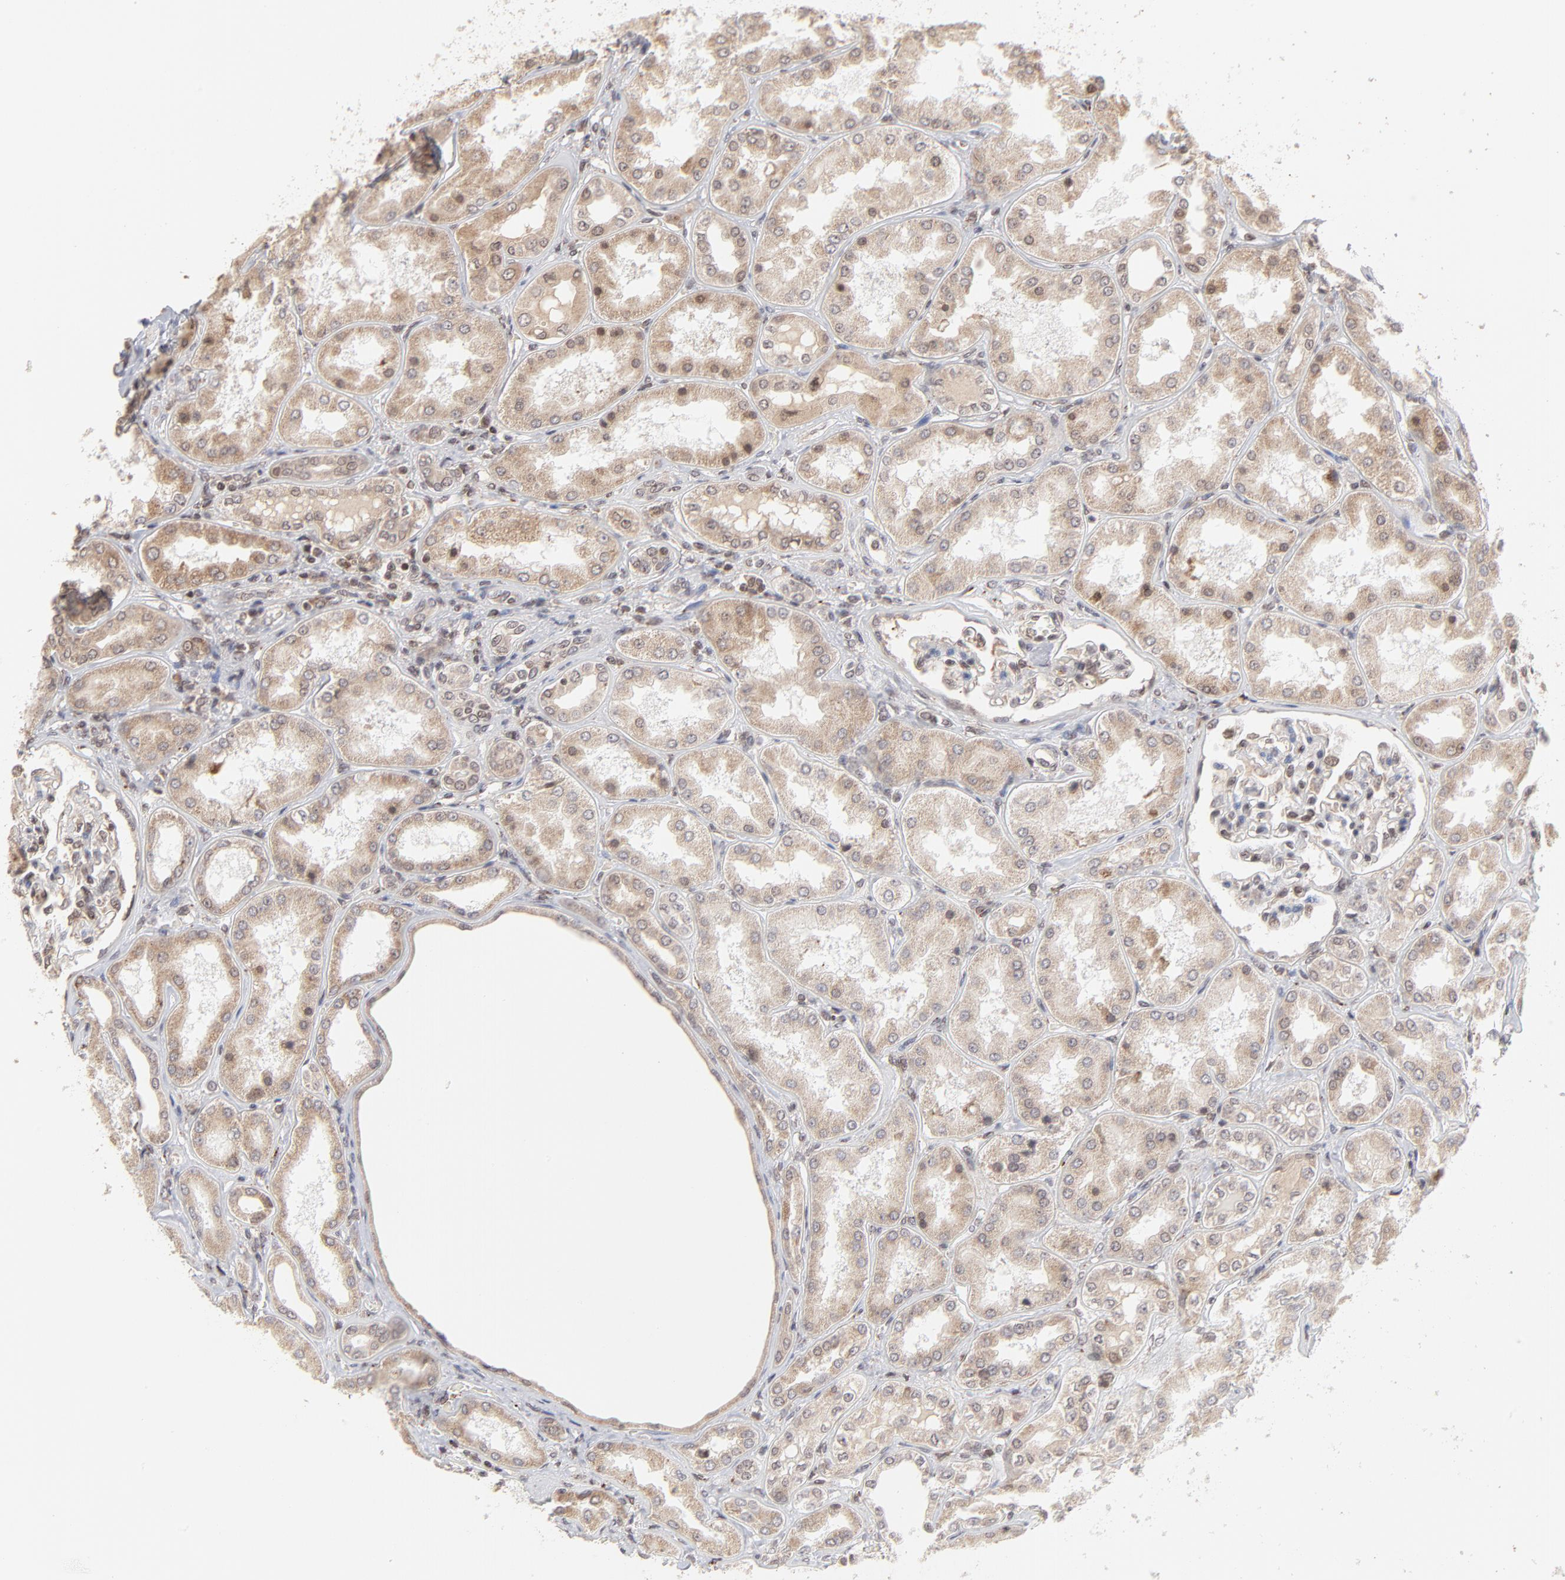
{"staining": {"intensity": "moderate", "quantity": ">75%", "location": "nuclear"}, "tissue": "kidney", "cell_type": "Cells in glomeruli", "image_type": "normal", "snomed": [{"axis": "morphology", "description": "Normal tissue, NOS"}, {"axis": "topography", "description": "Kidney"}], "caption": "IHC of unremarkable human kidney displays medium levels of moderate nuclear positivity in approximately >75% of cells in glomeruli. (IHC, brightfield microscopy, high magnification).", "gene": "ARIH1", "patient": {"sex": "female", "age": 56}}